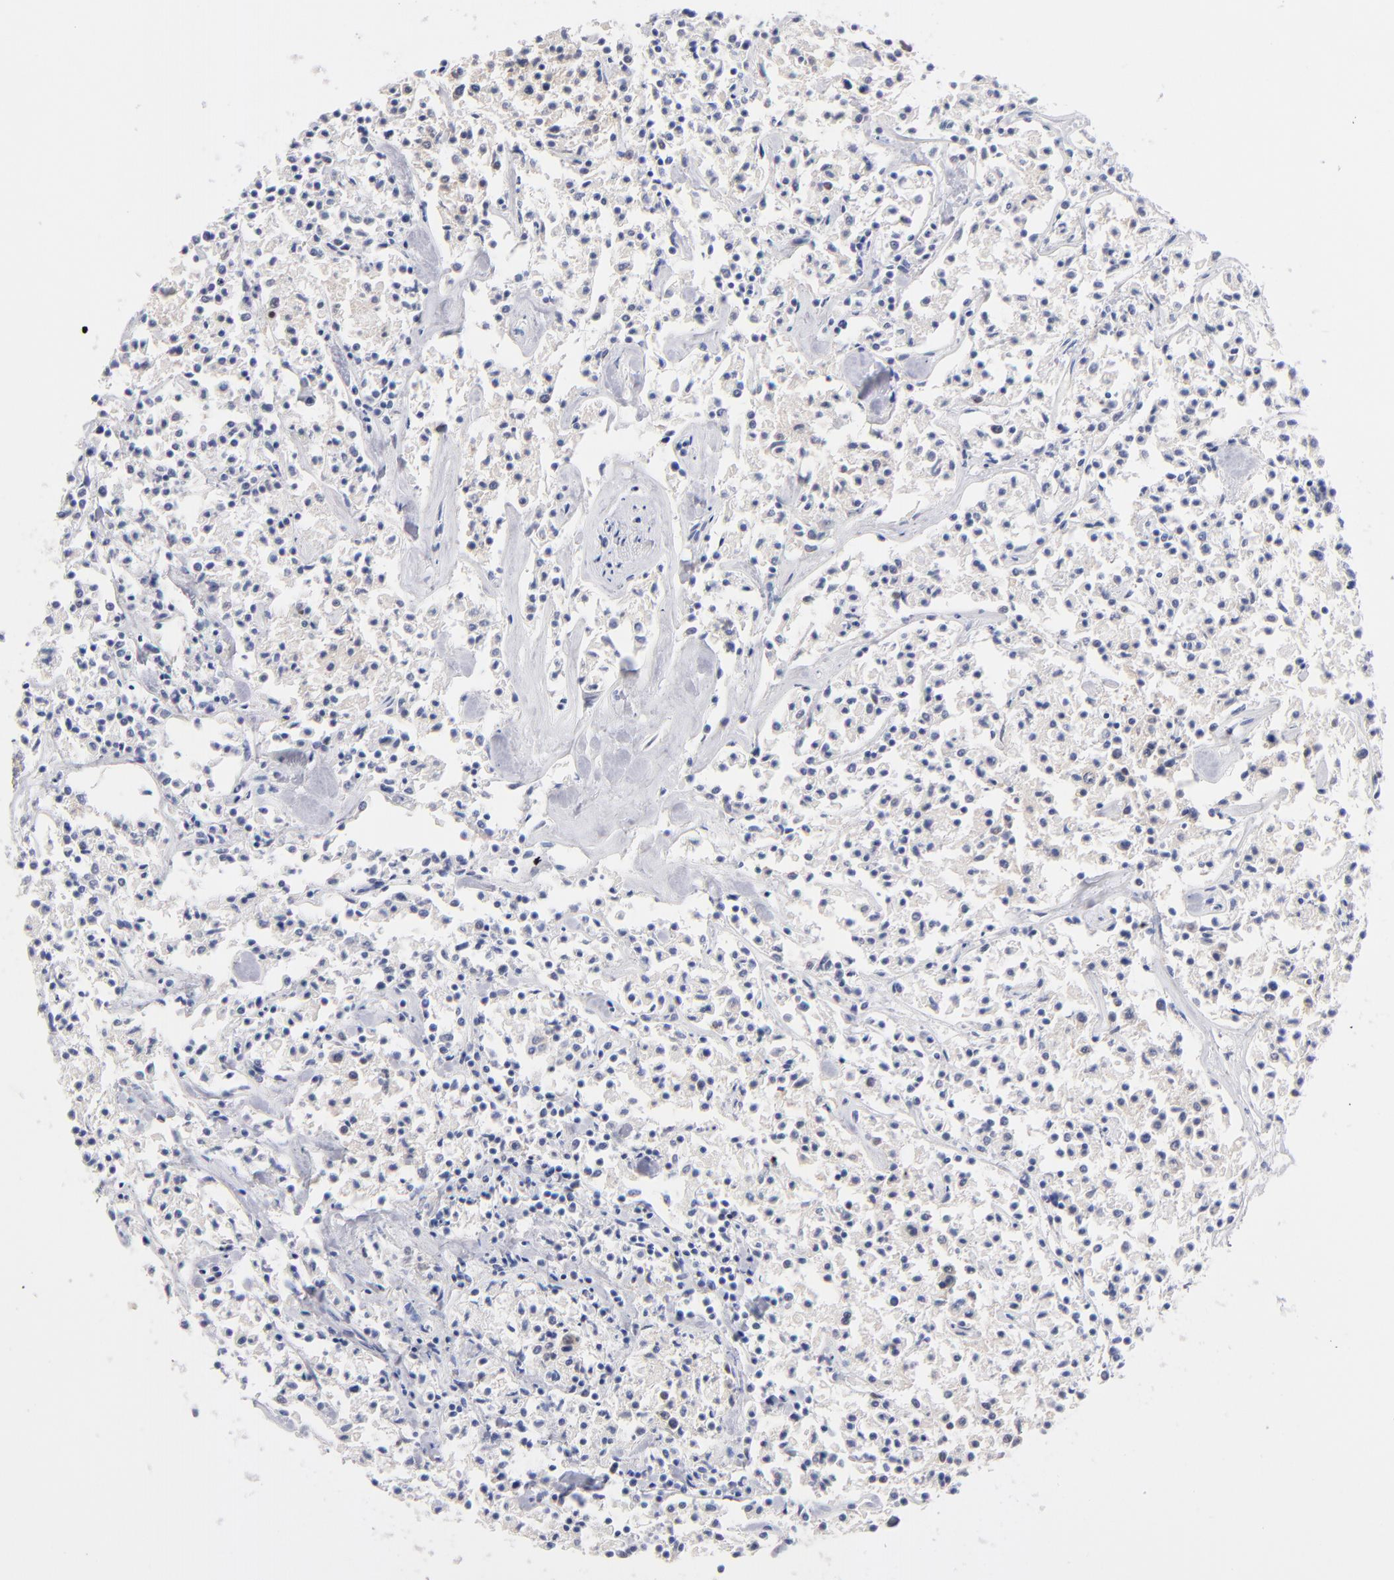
{"staining": {"intensity": "weak", "quantity": "<25%", "location": "cytoplasmic/membranous"}, "tissue": "lymphoma", "cell_type": "Tumor cells", "image_type": "cancer", "snomed": [{"axis": "morphology", "description": "Malignant lymphoma, non-Hodgkin's type, Low grade"}, {"axis": "topography", "description": "Small intestine"}], "caption": "Immunohistochemistry photomicrograph of neoplastic tissue: malignant lymphoma, non-Hodgkin's type (low-grade) stained with DAB shows no significant protein positivity in tumor cells.", "gene": "TEX11", "patient": {"sex": "female", "age": 59}}